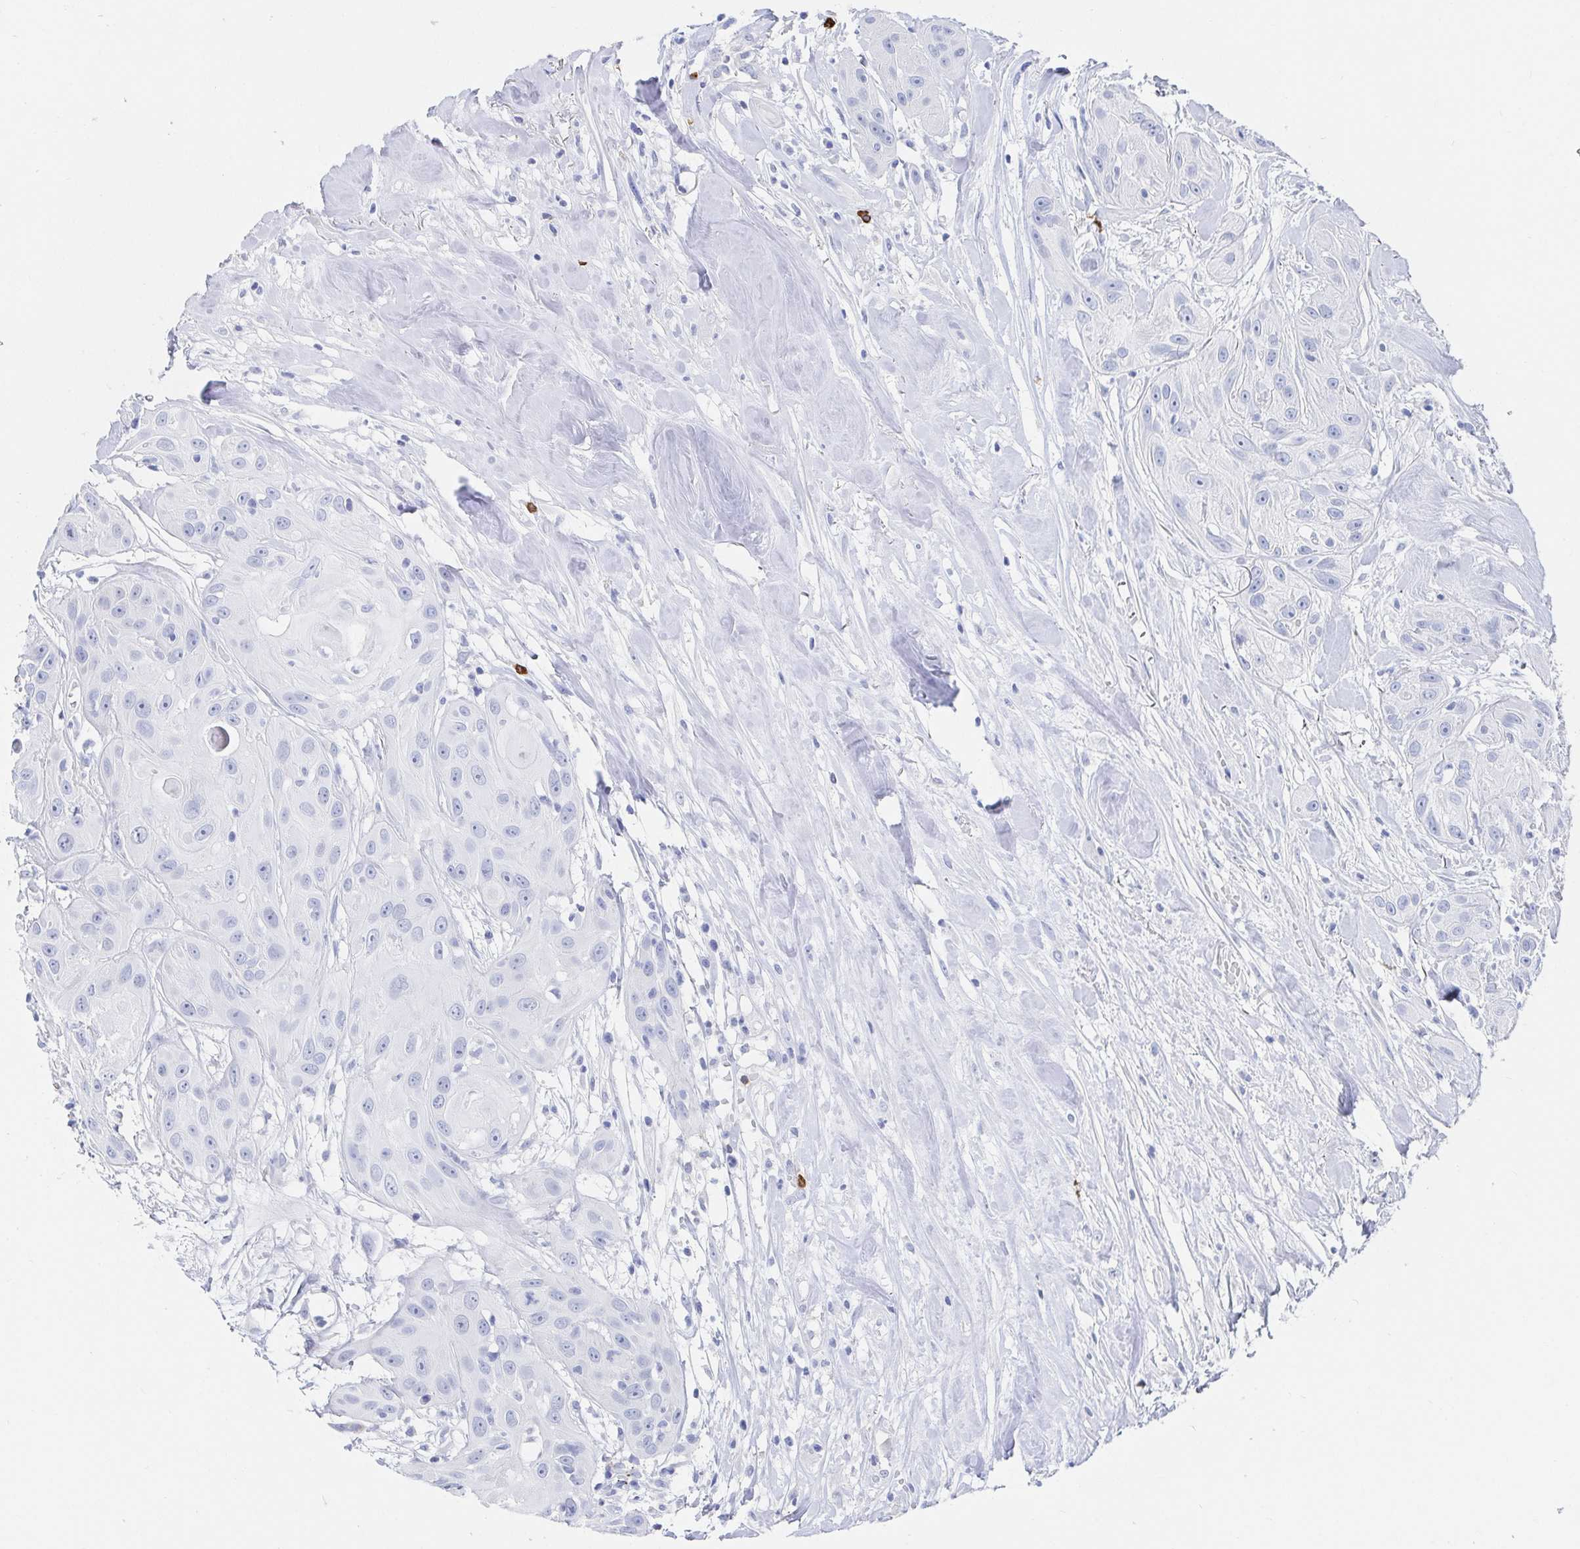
{"staining": {"intensity": "negative", "quantity": "none", "location": "none"}, "tissue": "head and neck cancer", "cell_type": "Tumor cells", "image_type": "cancer", "snomed": [{"axis": "morphology", "description": "Squamous cell carcinoma, NOS"}, {"axis": "topography", "description": "Oral tissue"}, {"axis": "topography", "description": "Head-Neck"}], "caption": "Immunohistochemical staining of head and neck cancer demonstrates no significant expression in tumor cells. (DAB (3,3'-diaminobenzidine) immunohistochemistry, high magnification).", "gene": "PACSIN1", "patient": {"sex": "male", "age": 77}}